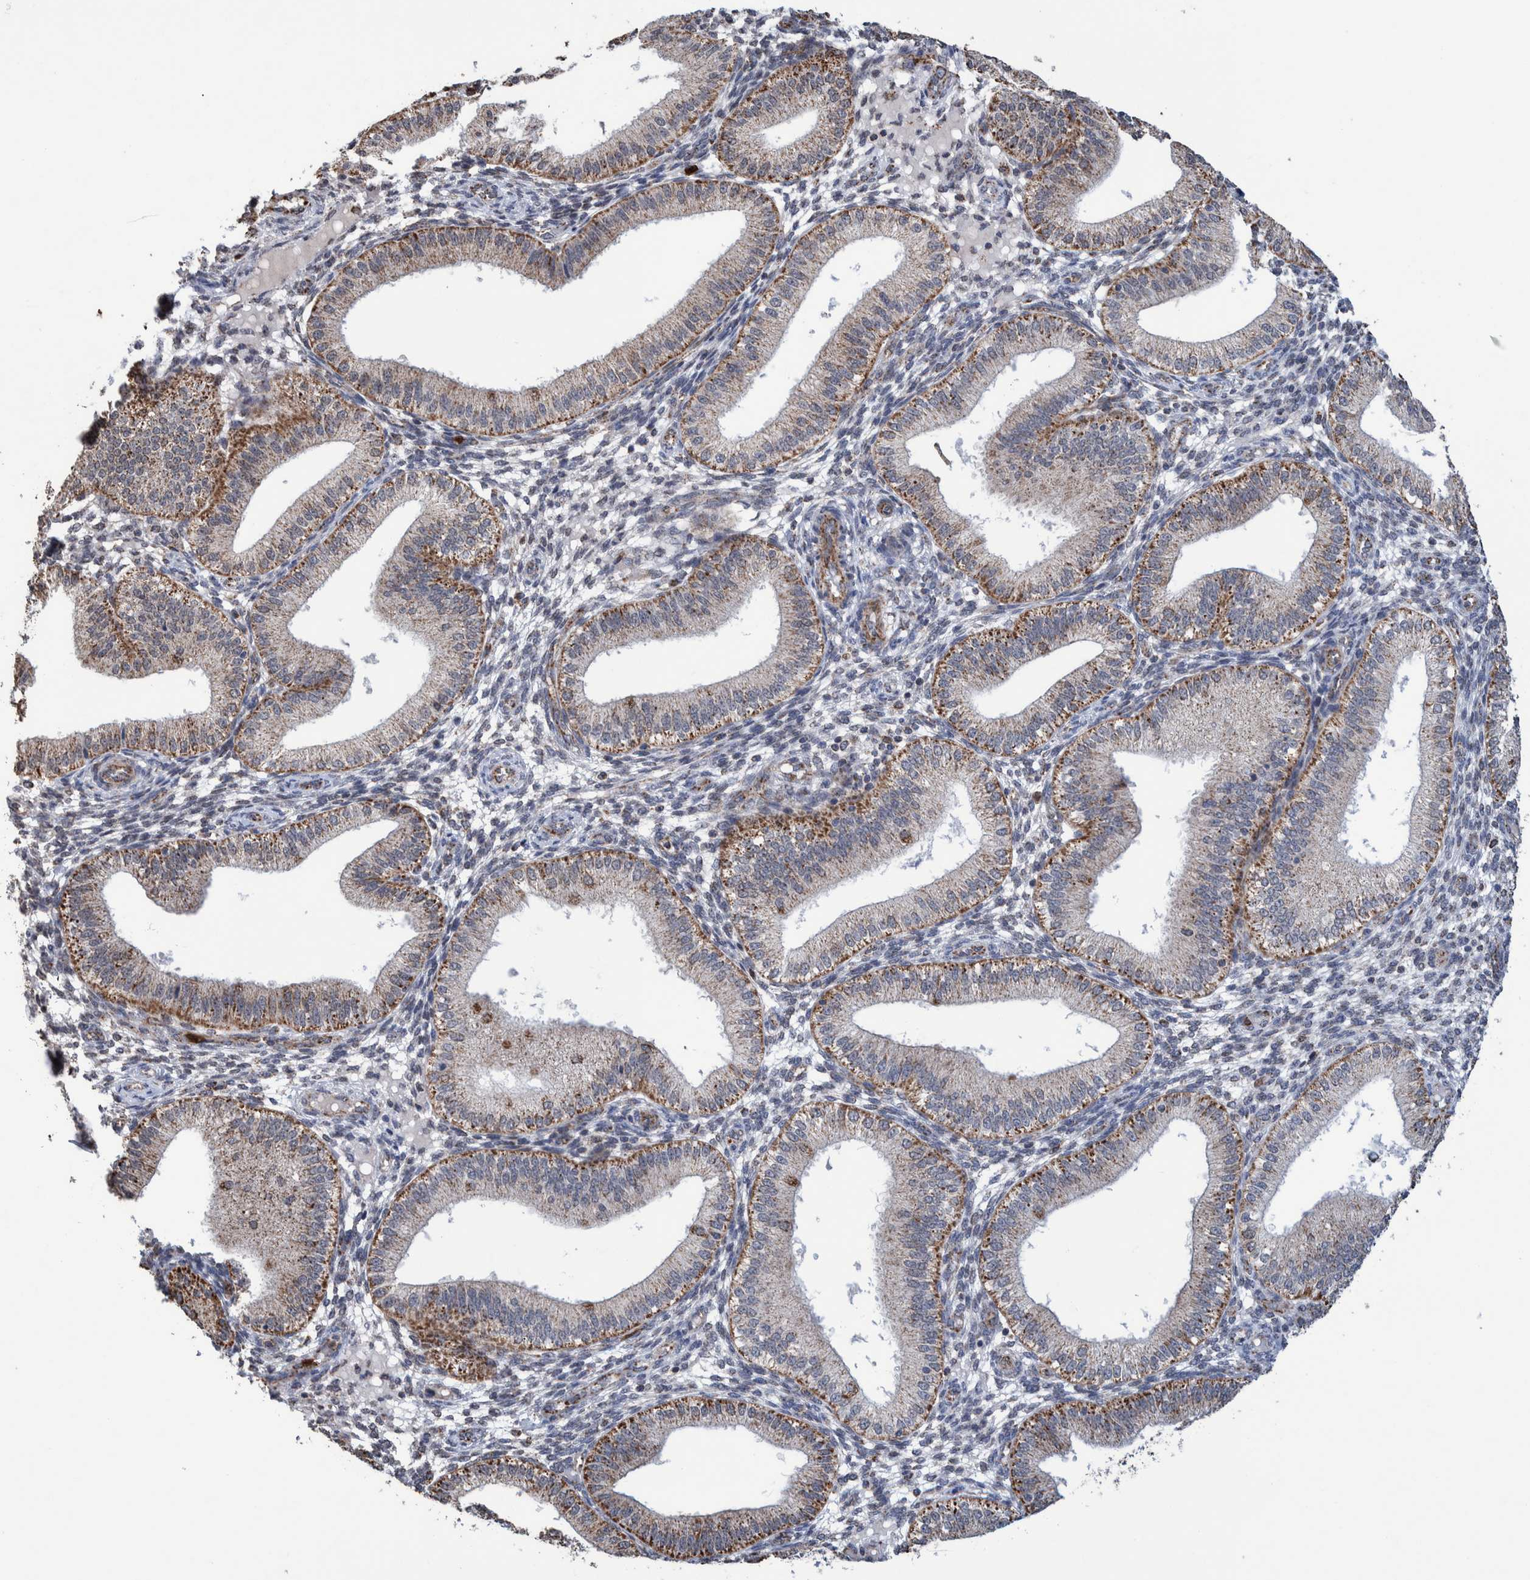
{"staining": {"intensity": "weak", "quantity": "<25%", "location": "cytoplasmic/membranous"}, "tissue": "endometrium", "cell_type": "Cells in endometrial stroma", "image_type": "normal", "snomed": [{"axis": "morphology", "description": "Normal tissue, NOS"}, {"axis": "topography", "description": "Endometrium"}], "caption": "This is an IHC histopathology image of benign endometrium. There is no staining in cells in endometrial stroma.", "gene": "DECR1", "patient": {"sex": "female", "age": 39}}